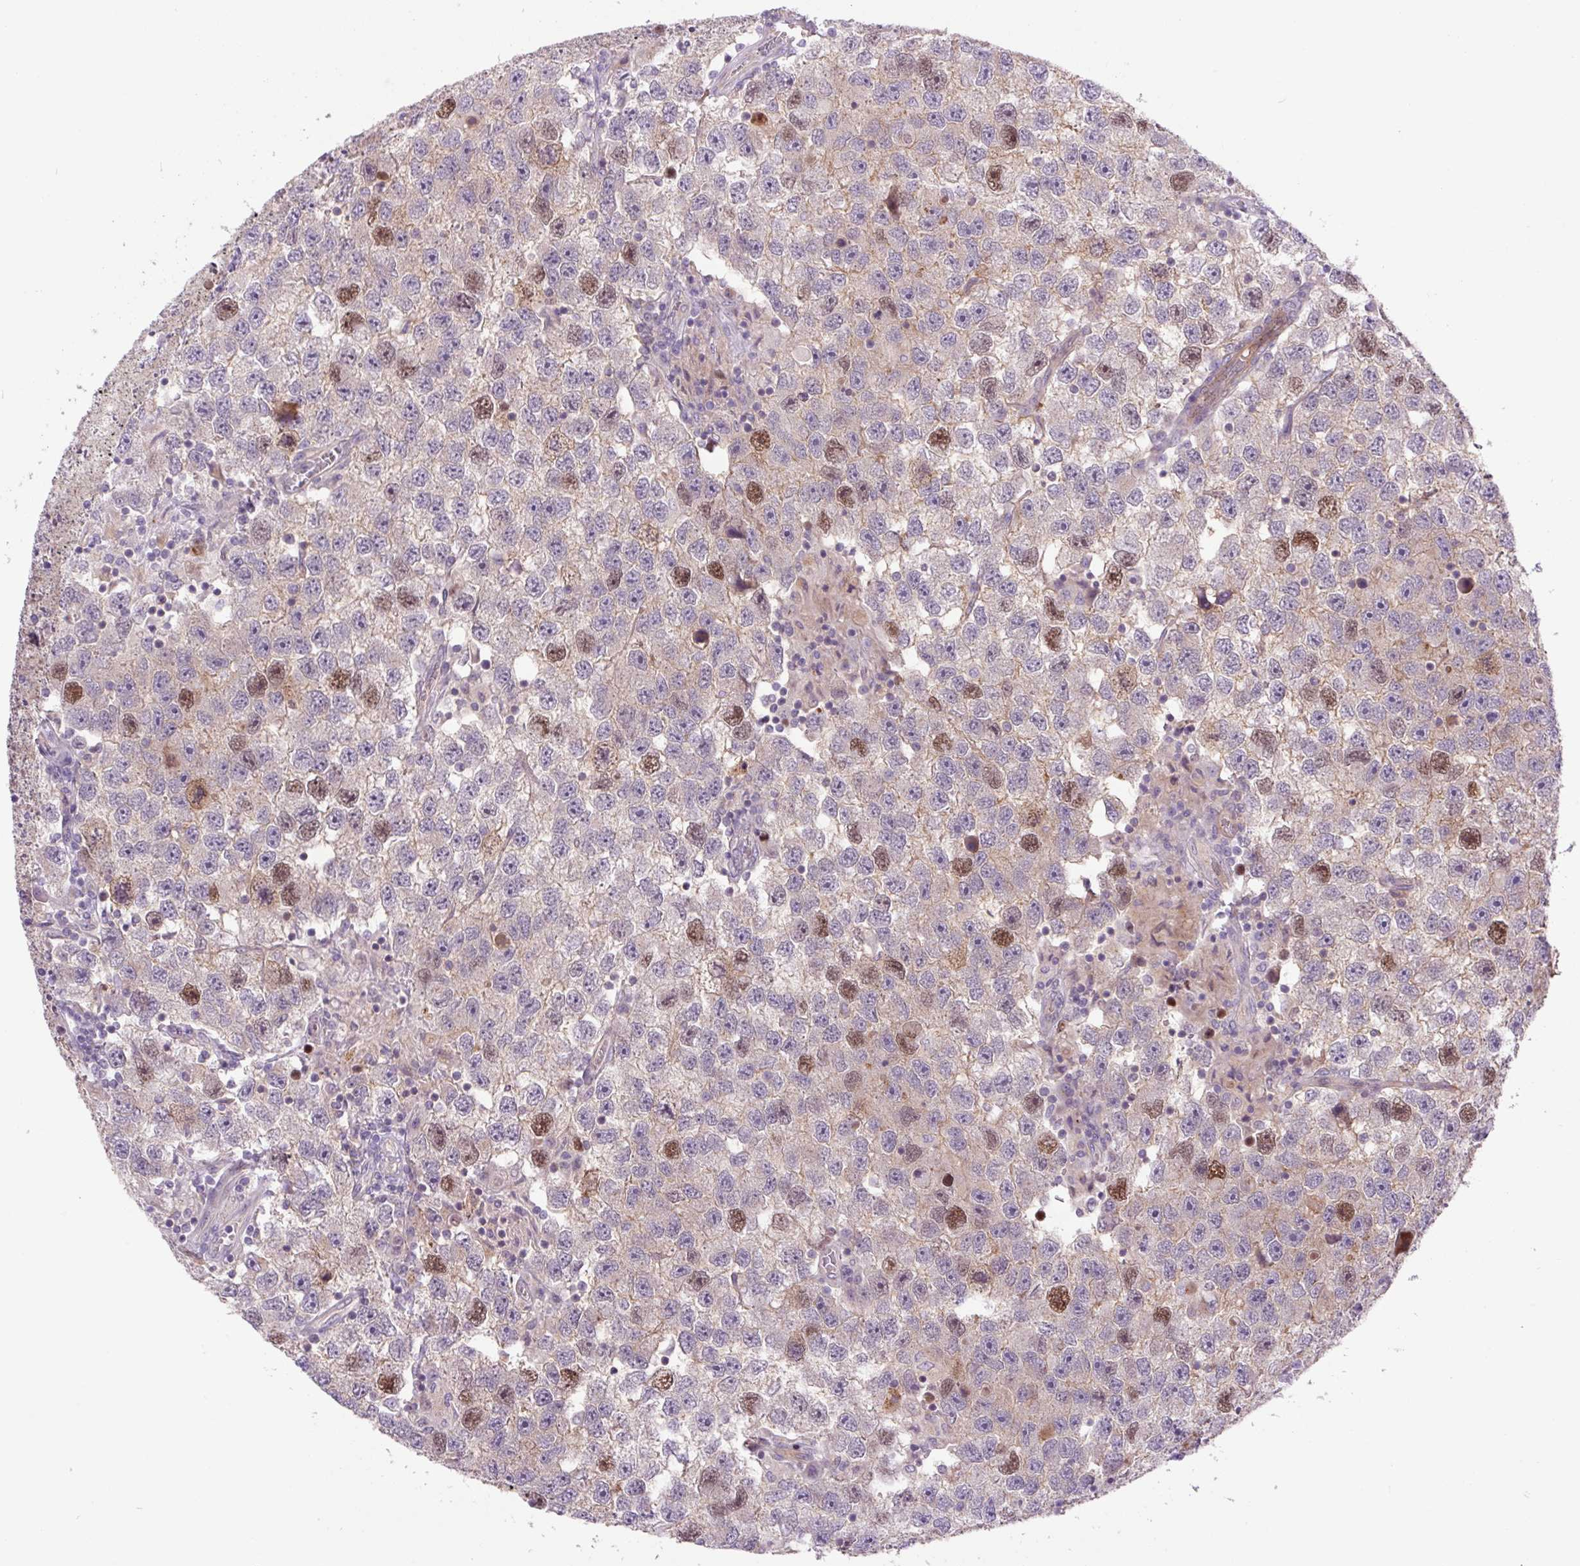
{"staining": {"intensity": "moderate", "quantity": "<25%", "location": "nuclear"}, "tissue": "testis cancer", "cell_type": "Tumor cells", "image_type": "cancer", "snomed": [{"axis": "morphology", "description": "Seminoma, NOS"}, {"axis": "topography", "description": "Testis"}], "caption": "This is an image of immunohistochemistry staining of testis cancer, which shows moderate expression in the nuclear of tumor cells.", "gene": "KIFC1", "patient": {"sex": "male", "age": 26}}